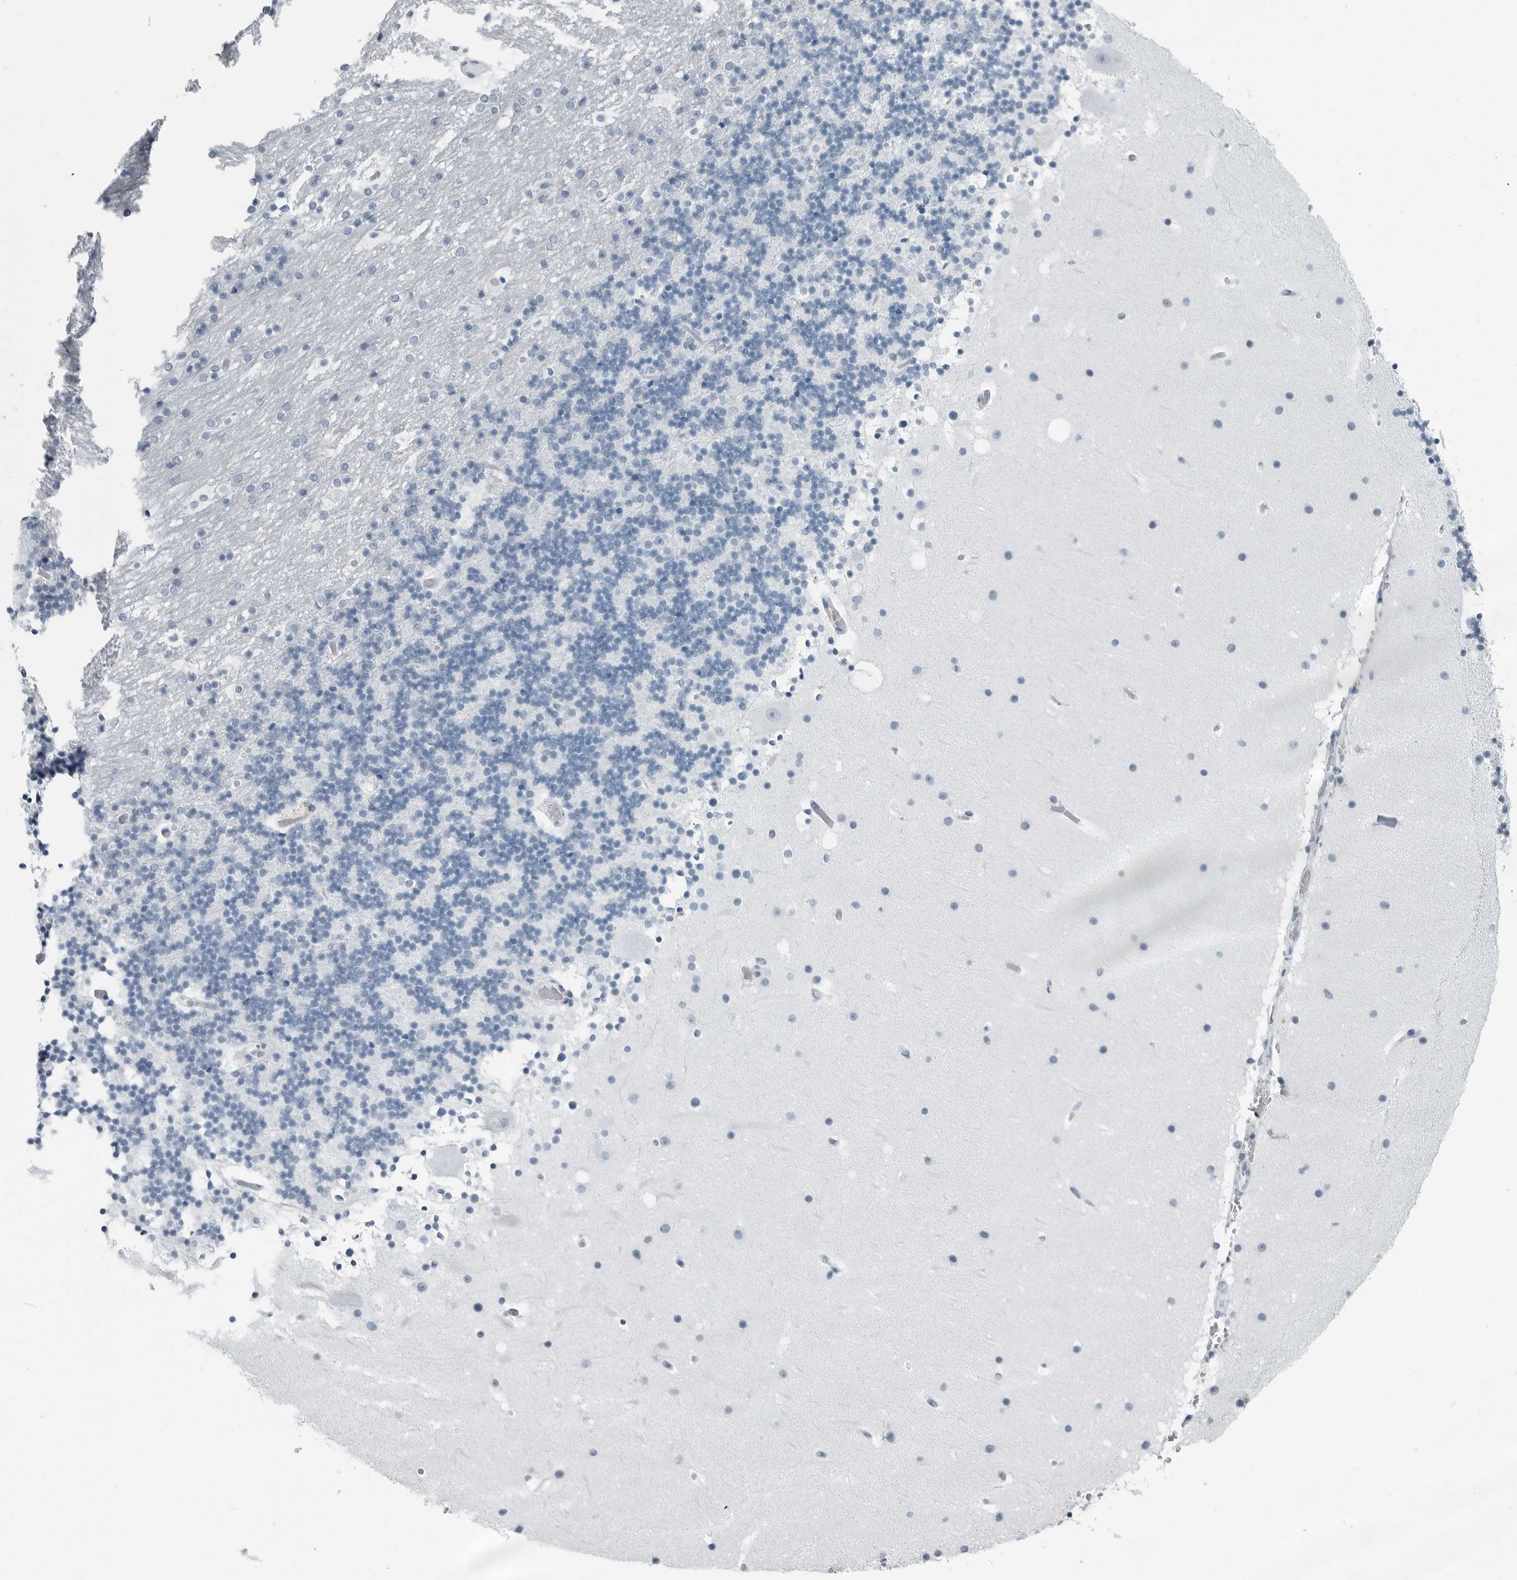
{"staining": {"intensity": "negative", "quantity": "none", "location": "none"}, "tissue": "cerebellum", "cell_type": "Cells in granular layer", "image_type": "normal", "snomed": [{"axis": "morphology", "description": "Normal tissue, NOS"}, {"axis": "topography", "description": "Cerebellum"}], "caption": "Immunohistochemical staining of unremarkable cerebellum reveals no significant positivity in cells in granular layer.", "gene": "FABP6", "patient": {"sex": "male", "age": 57}}